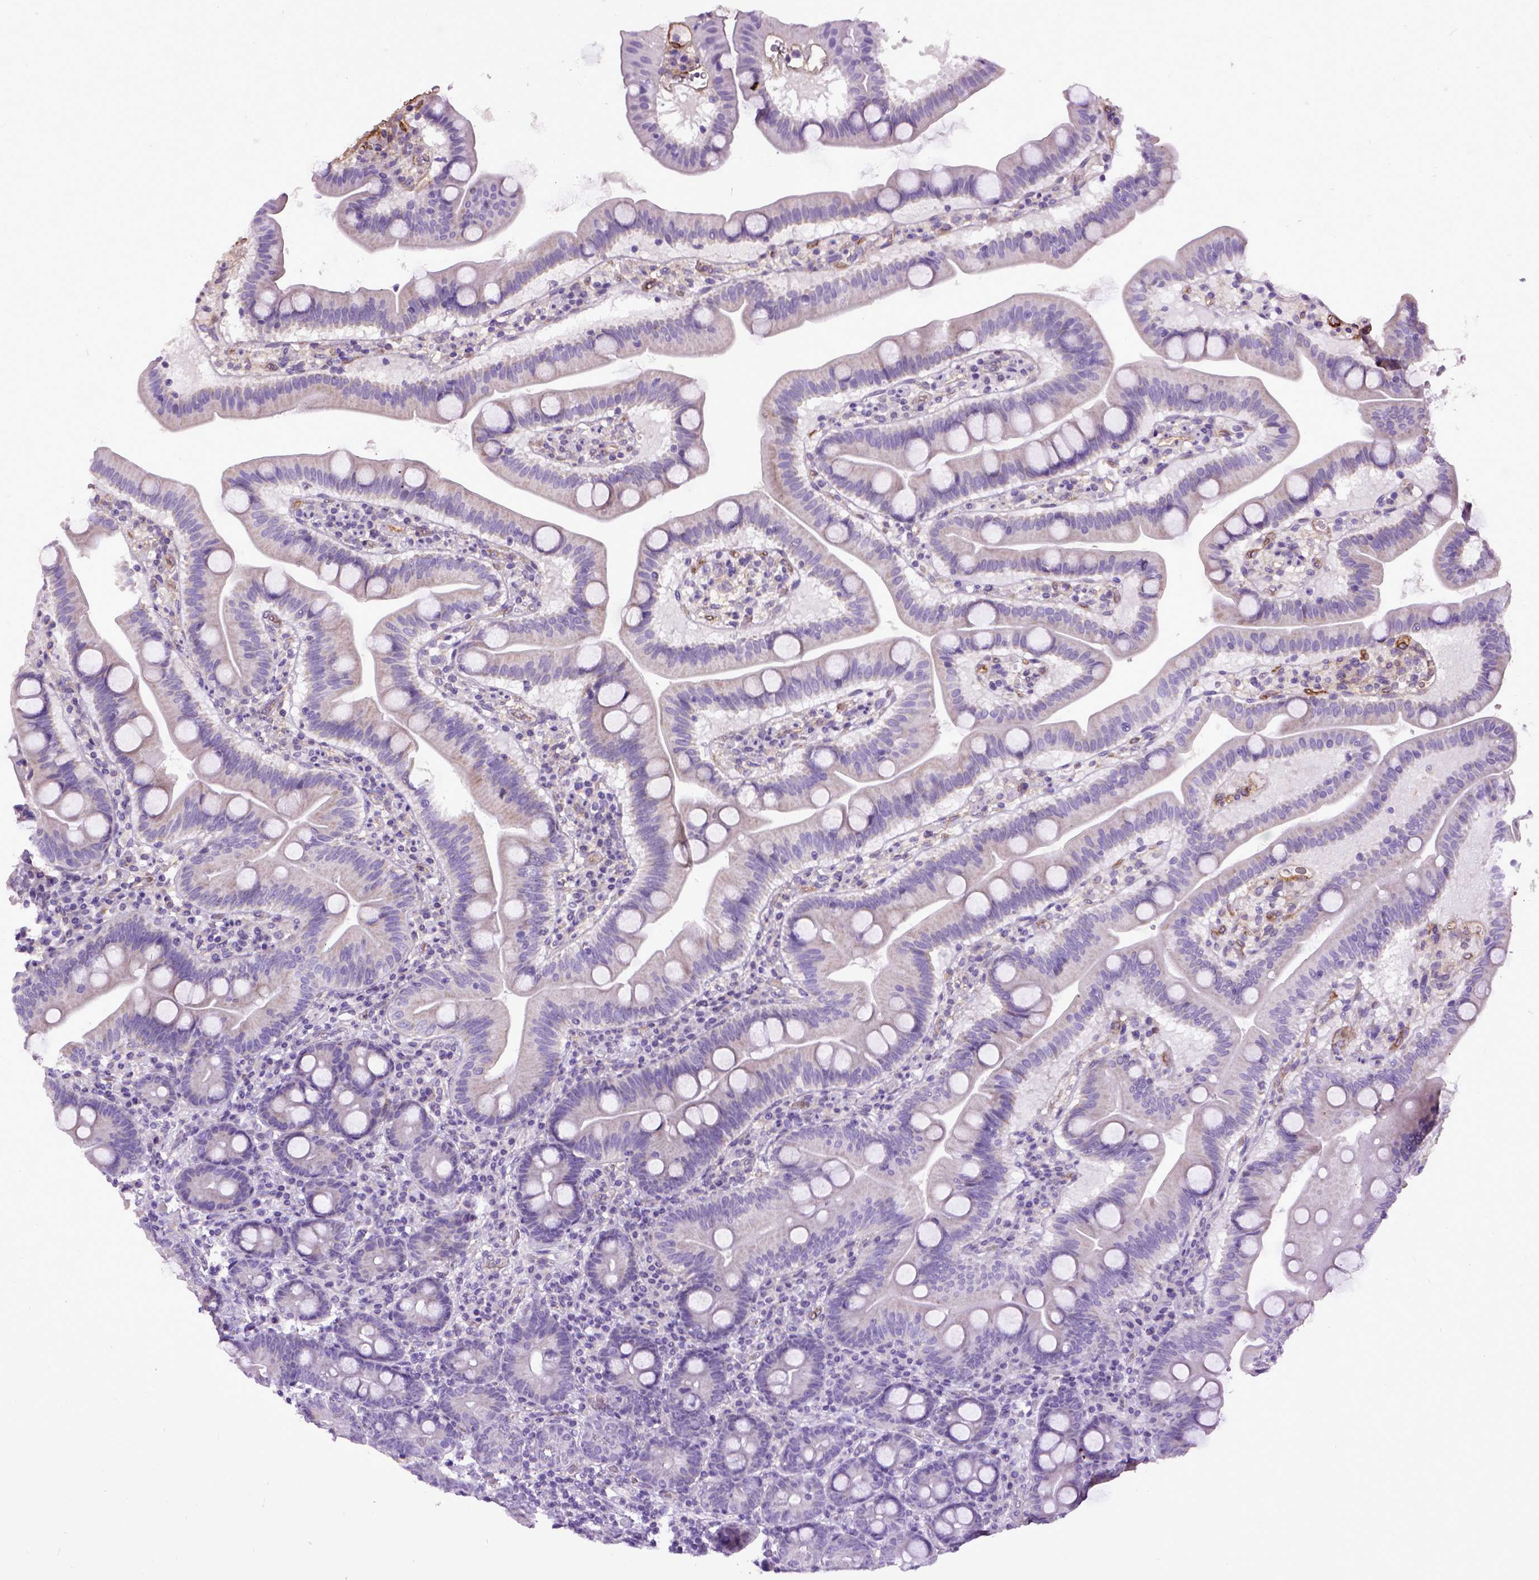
{"staining": {"intensity": "negative", "quantity": "none", "location": "none"}, "tissue": "duodenum", "cell_type": "Glandular cells", "image_type": "normal", "snomed": [{"axis": "morphology", "description": "Normal tissue, NOS"}, {"axis": "topography", "description": "Duodenum"}], "caption": "Glandular cells are negative for protein expression in benign human duodenum.", "gene": "ENG", "patient": {"sex": "male", "age": 59}}